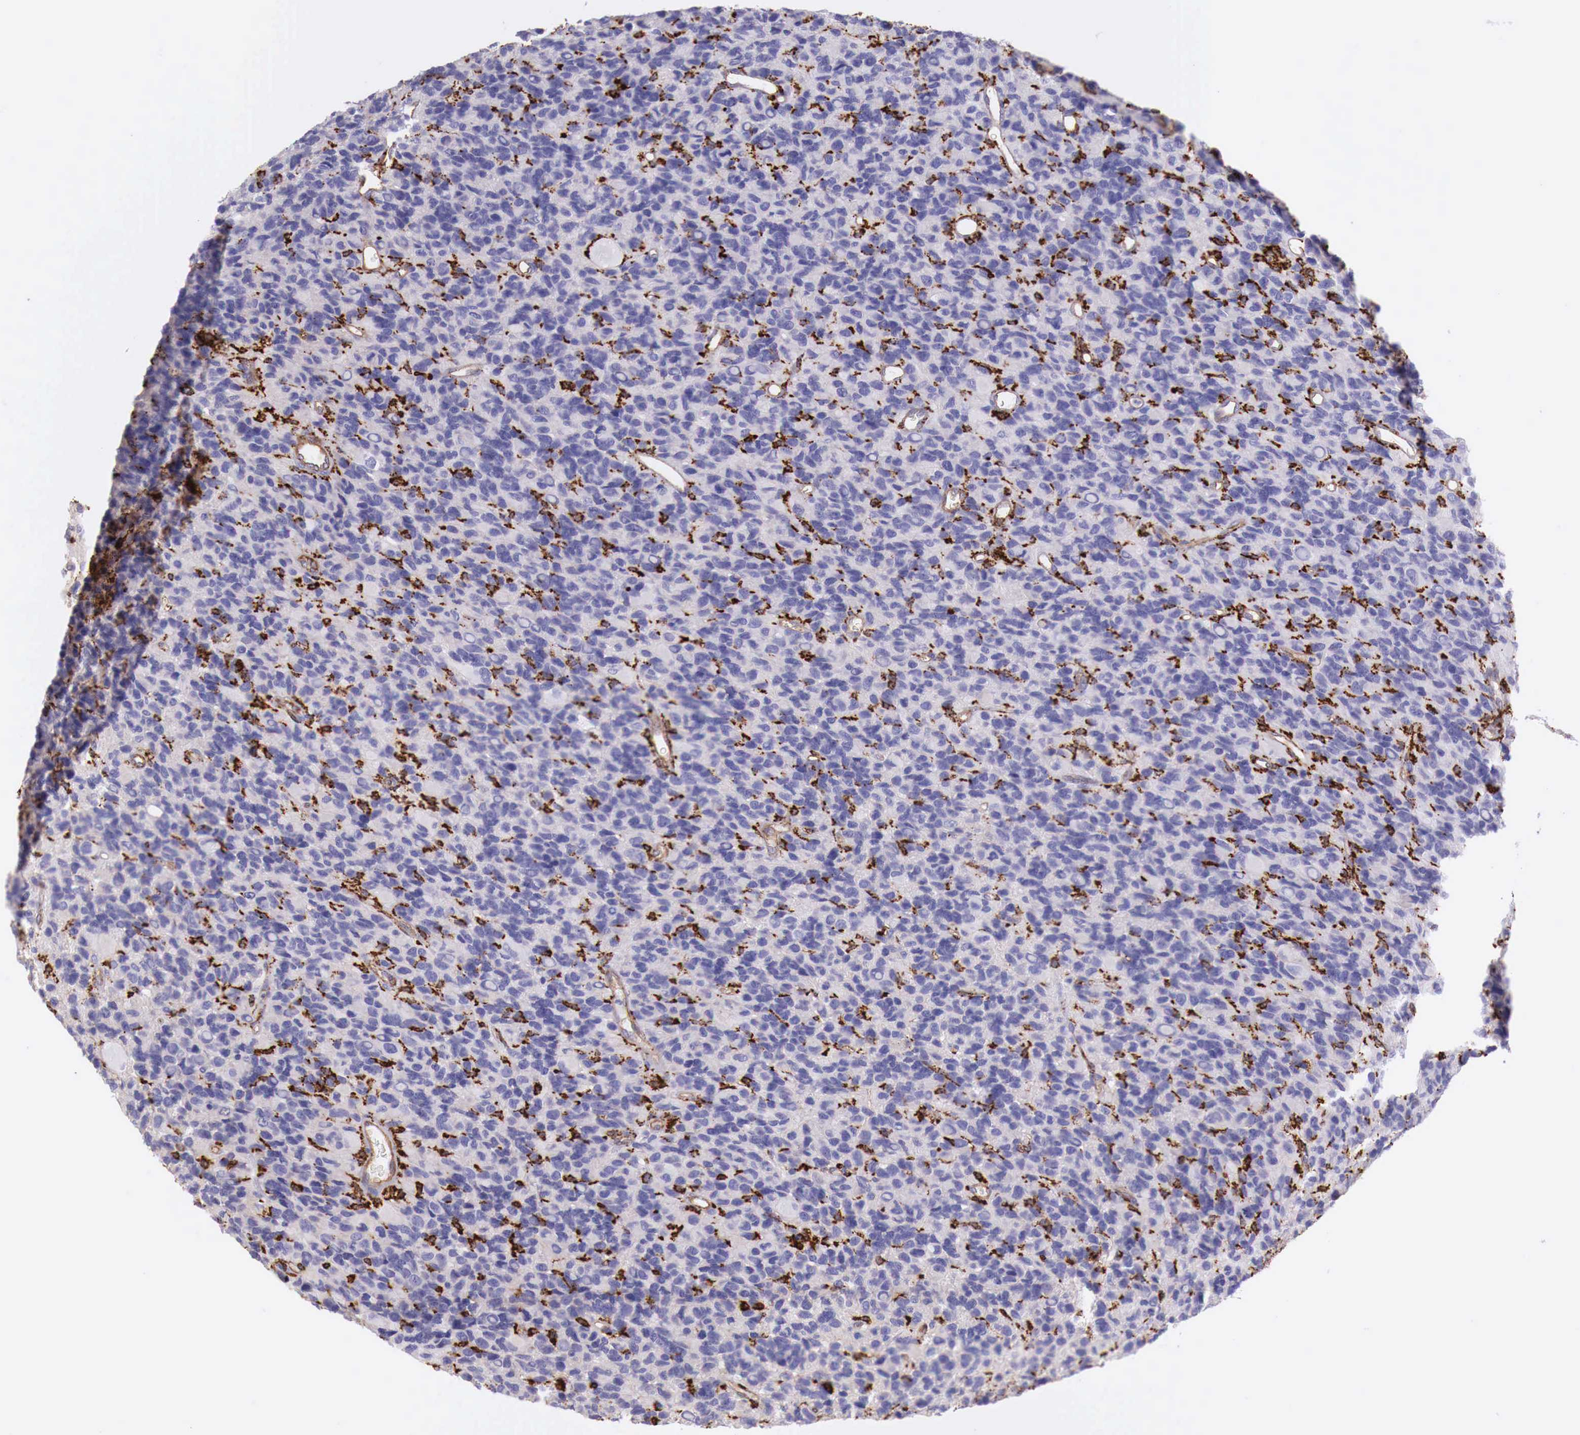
{"staining": {"intensity": "negative", "quantity": "none", "location": "none"}, "tissue": "glioma", "cell_type": "Tumor cells", "image_type": "cancer", "snomed": [{"axis": "morphology", "description": "Glioma, malignant, High grade"}, {"axis": "topography", "description": "Brain"}], "caption": "Tumor cells show no significant positivity in high-grade glioma (malignant). The staining is performed using DAB (3,3'-diaminobenzidine) brown chromogen with nuclei counter-stained in using hematoxylin.", "gene": "MSR1", "patient": {"sex": "male", "age": 77}}